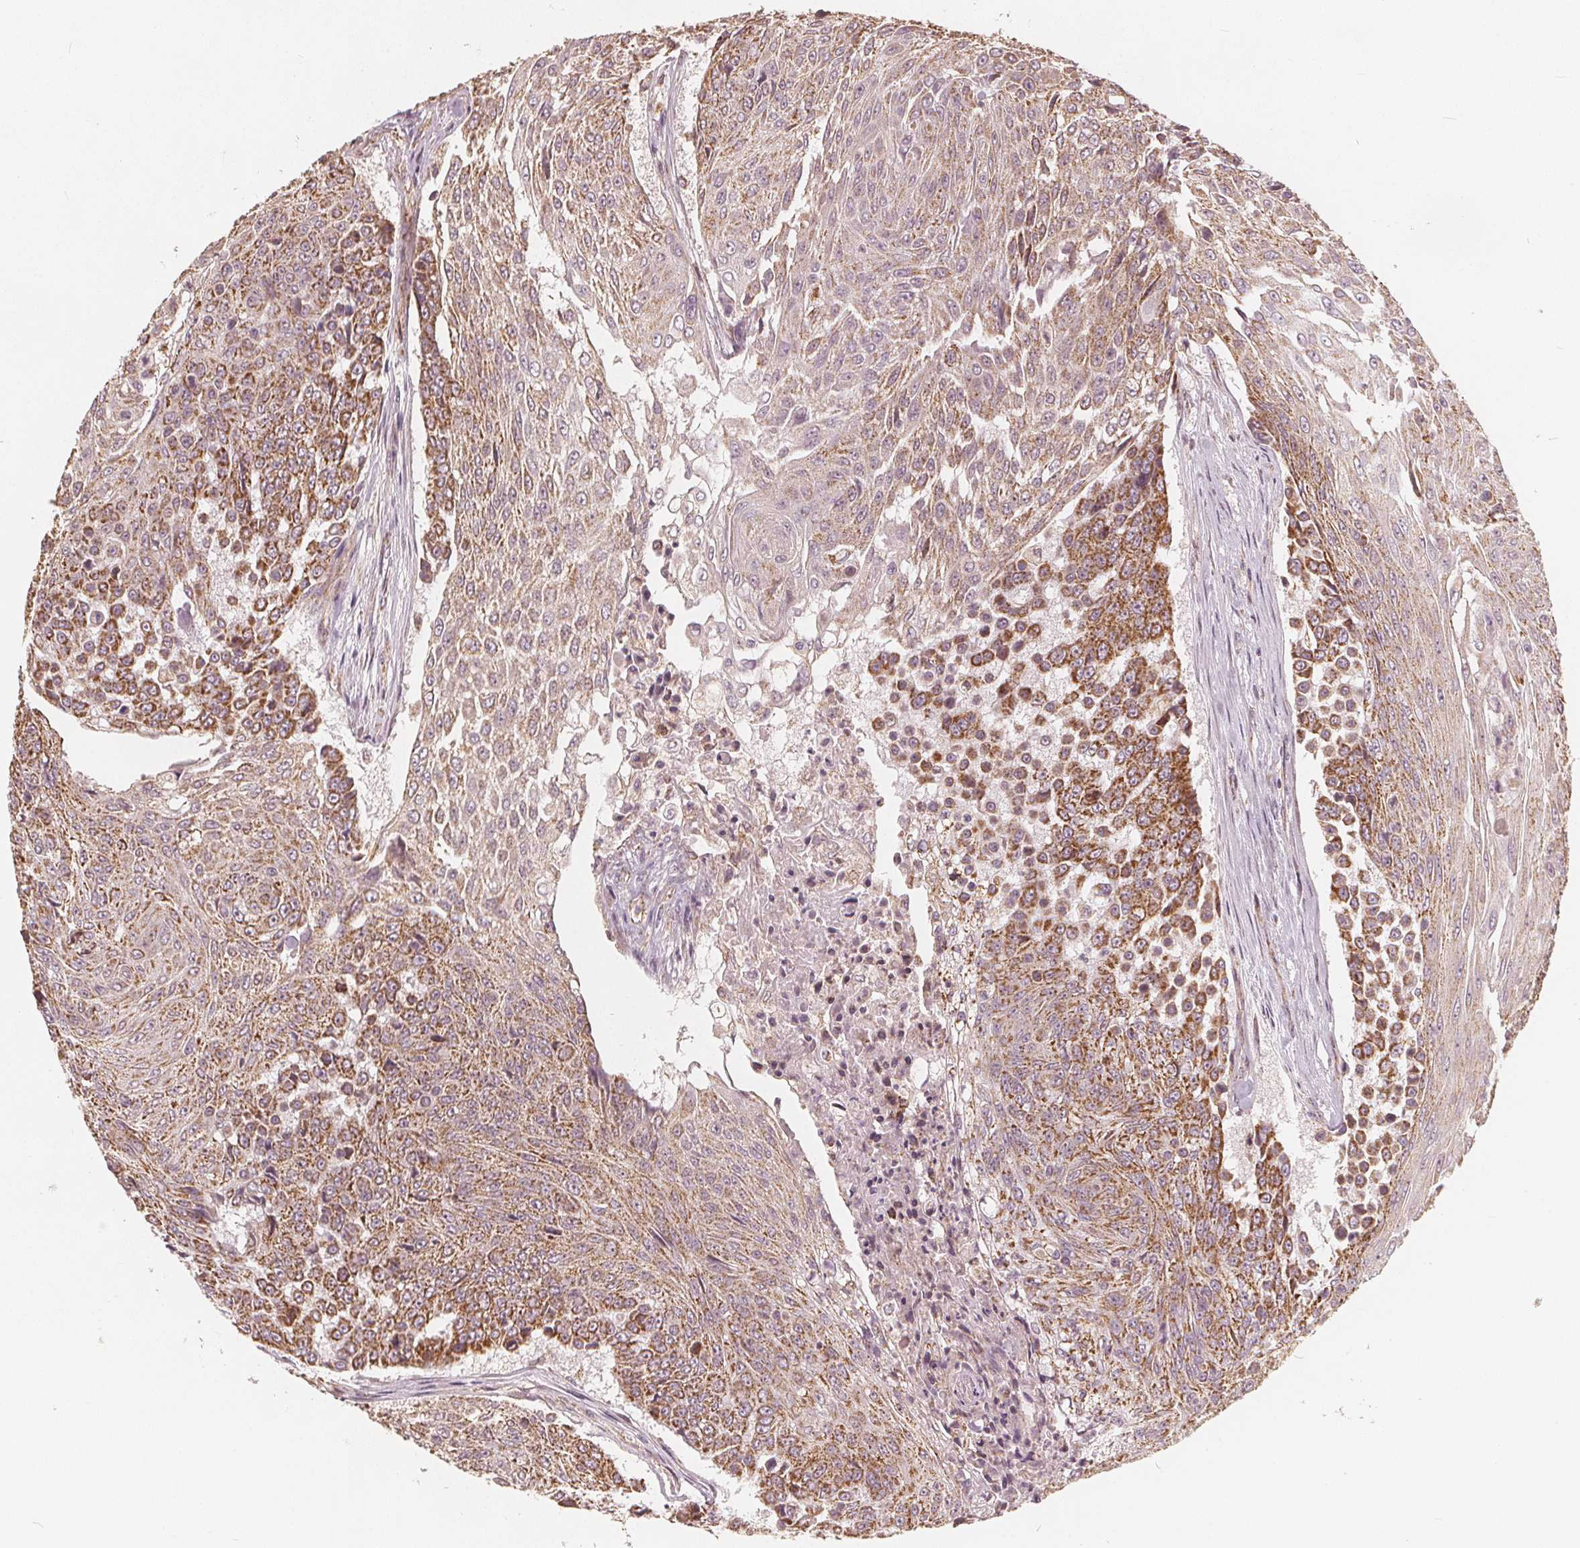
{"staining": {"intensity": "moderate", "quantity": ">75%", "location": "cytoplasmic/membranous"}, "tissue": "urothelial cancer", "cell_type": "Tumor cells", "image_type": "cancer", "snomed": [{"axis": "morphology", "description": "Urothelial carcinoma, High grade"}, {"axis": "topography", "description": "Urinary bladder"}], "caption": "Urothelial cancer stained with DAB immunohistochemistry demonstrates medium levels of moderate cytoplasmic/membranous positivity in approximately >75% of tumor cells.", "gene": "PEX26", "patient": {"sex": "female", "age": 63}}